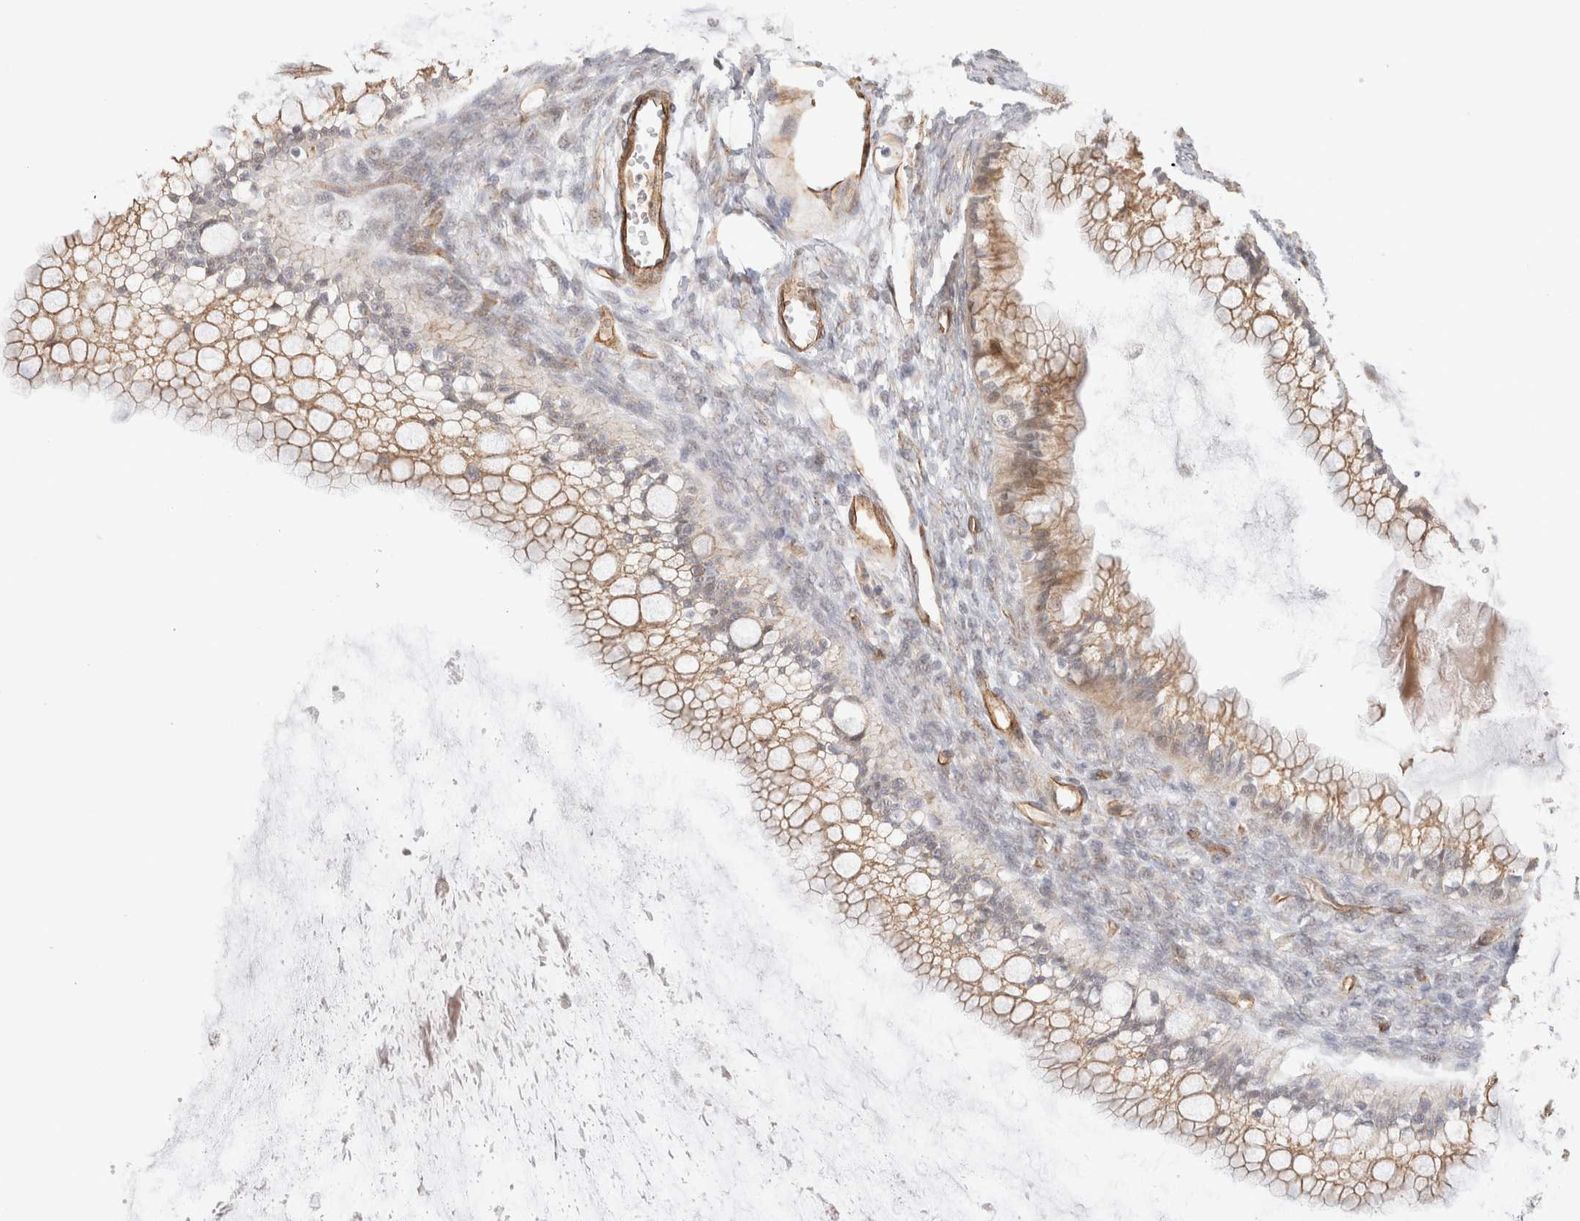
{"staining": {"intensity": "moderate", "quantity": "25%-75%", "location": "cytoplasmic/membranous"}, "tissue": "ovarian cancer", "cell_type": "Tumor cells", "image_type": "cancer", "snomed": [{"axis": "morphology", "description": "Cystadenocarcinoma, mucinous, NOS"}, {"axis": "topography", "description": "Ovary"}], "caption": "High-magnification brightfield microscopy of mucinous cystadenocarcinoma (ovarian) stained with DAB (3,3'-diaminobenzidine) (brown) and counterstained with hematoxylin (blue). tumor cells exhibit moderate cytoplasmic/membranous positivity is present in about25%-75% of cells.", "gene": "CAAP1", "patient": {"sex": "female", "age": 57}}